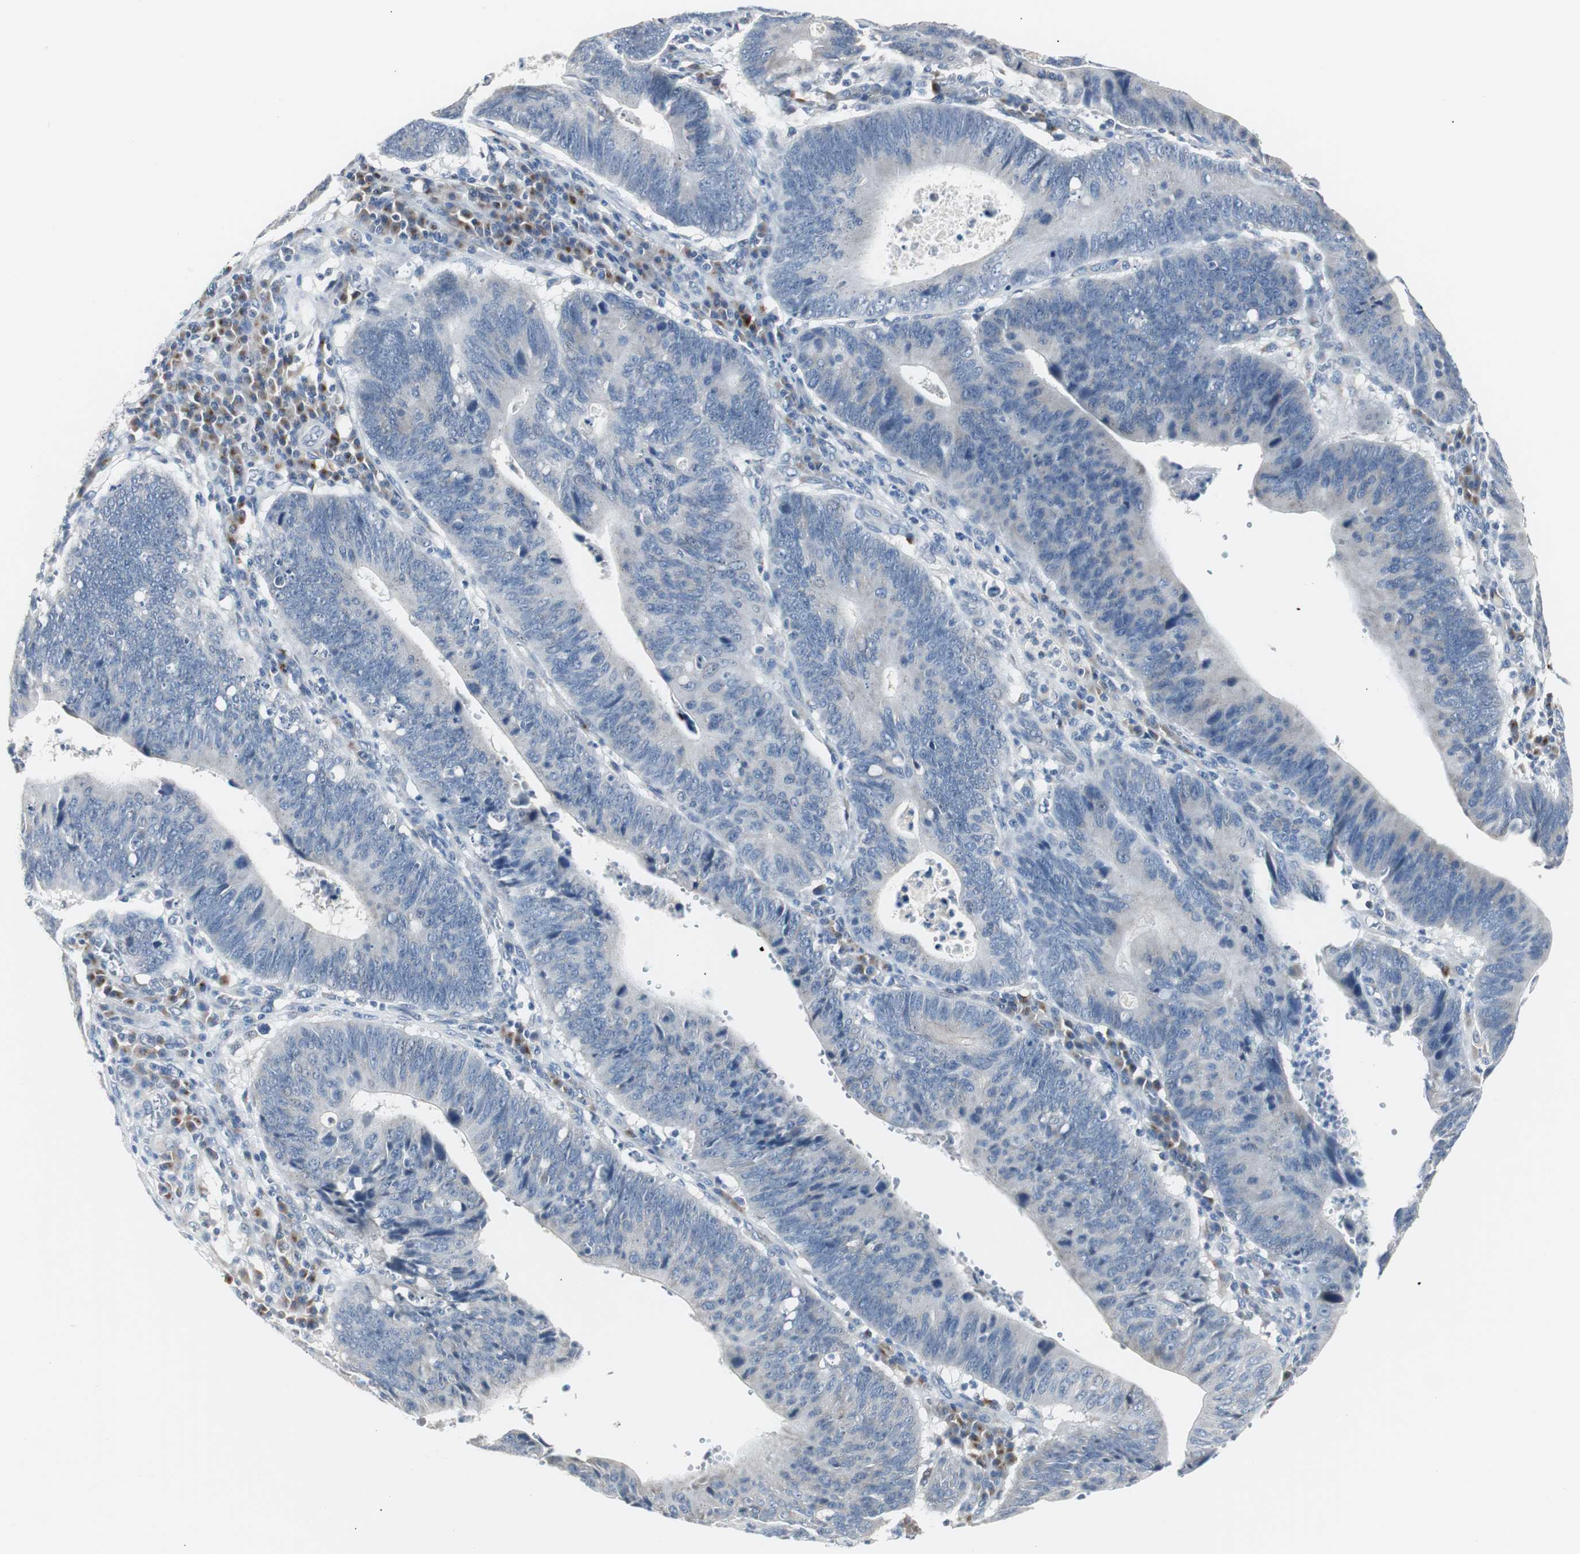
{"staining": {"intensity": "negative", "quantity": "none", "location": "none"}, "tissue": "stomach cancer", "cell_type": "Tumor cells", "image_type": "cancer", "snomed": [{"axis": "morphology", "description": "Adenocarcinoma, NOS"}, {"axis": "topography", "description": "Stomach"}], "caption": "Stomach adenocarcinoma was stained to show a protein in brown. There is no significant expression in tumor cells.", "gene": "SOX30", "patient": {"sex": "male", "age": 59}}